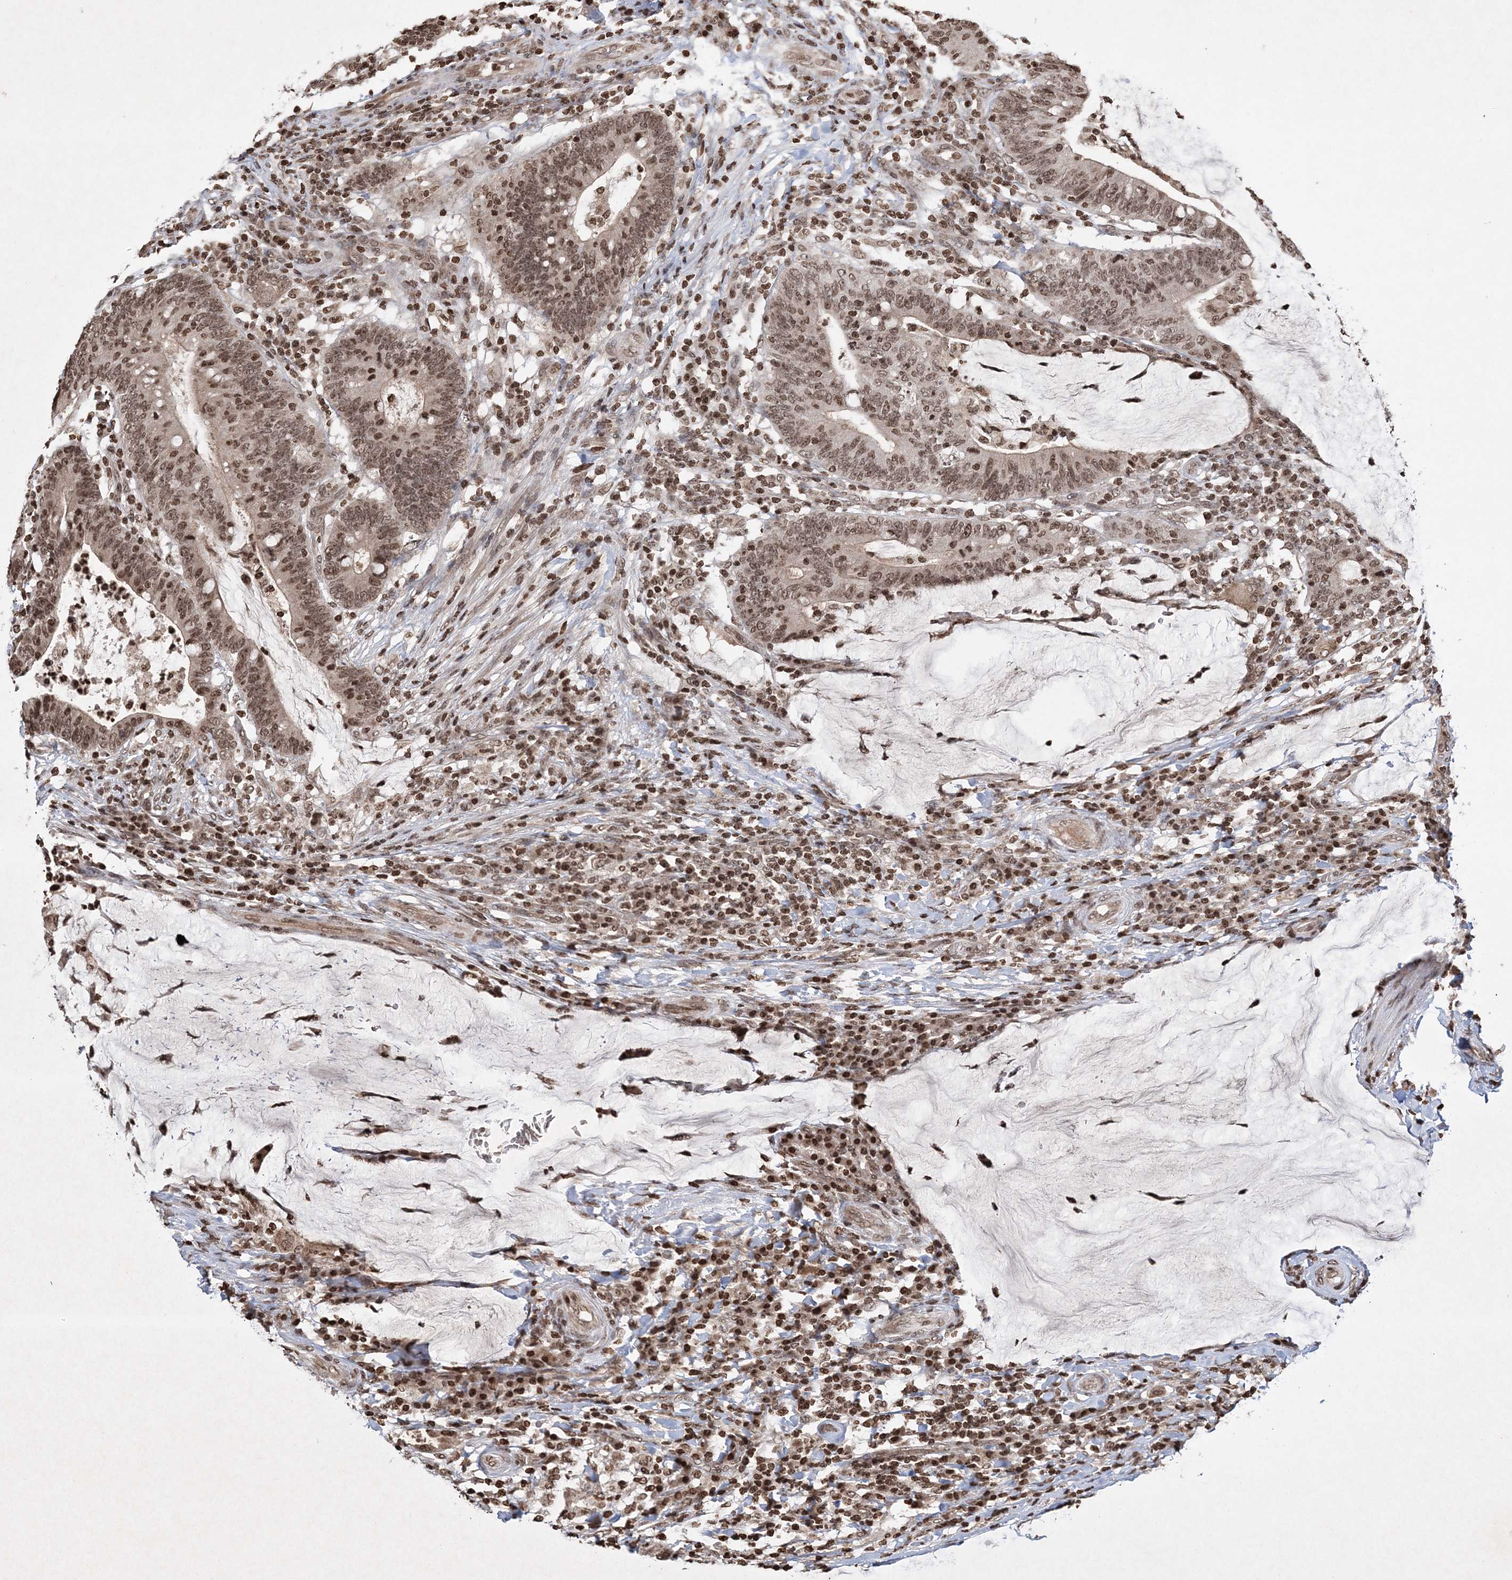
{"staining": {"intensity": "moderate", "quantity": ">75%", "location": "nuclear"}, "tissue": "colorectal cancer", "cell_type": "Tumor cells", "image_type": "cancer", "snomed": [{"axis": "morphology", "description": "Normal tissue, NOS"}, {"axis": "morphology", "description": "Adenocarcinoma, NOS"}, {"axis": "topography", "description": "Colon"}], "caption": "A medium amount of moderate nuclear expression is present in approximately >75% of tumor cells in adenocarcinoma (colorectal) tissue.", "gene": "NEDD9", "patient": {"sex": "female", "age": 66}}